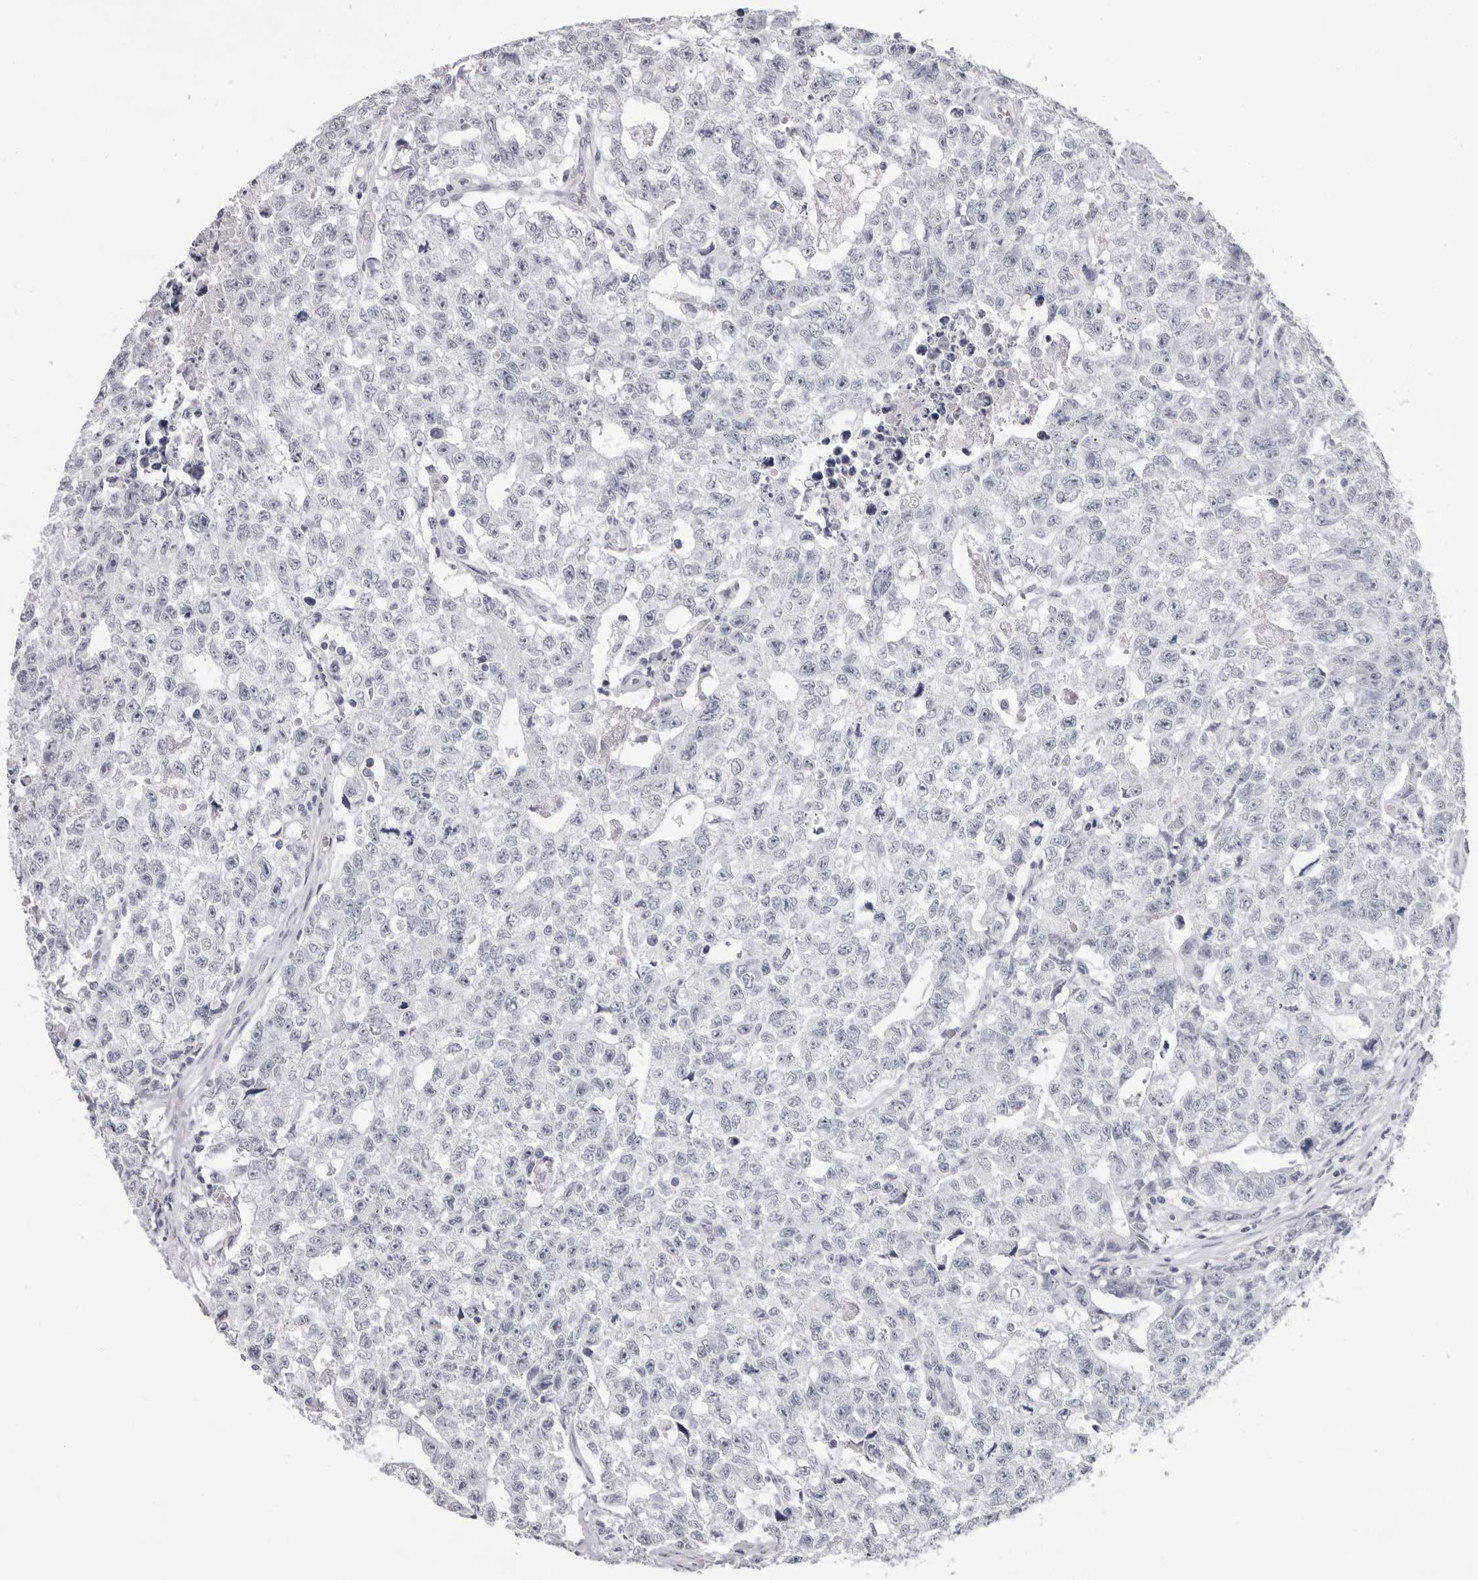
{"staining": {"intensity": "negative", "quantity": "none", "location": "none"}, "tissue": "testis cancer", "cell_type": "Tumor cells", "image_type": "cancer", "snomed": [{"axis": "morphology", "description": "Carcinoma, Embryonal, NOS"}, {"axis": "topography", "description": "Testis"}], "caption": "Tumor cells are negative for brown protein staining in testis embryonal carcinoma. (Immunohistochemistry (ihc), brightfield microscopy, high magnification).", "gene": "LPO", "patient": {"sex": "male", "age": 28}}